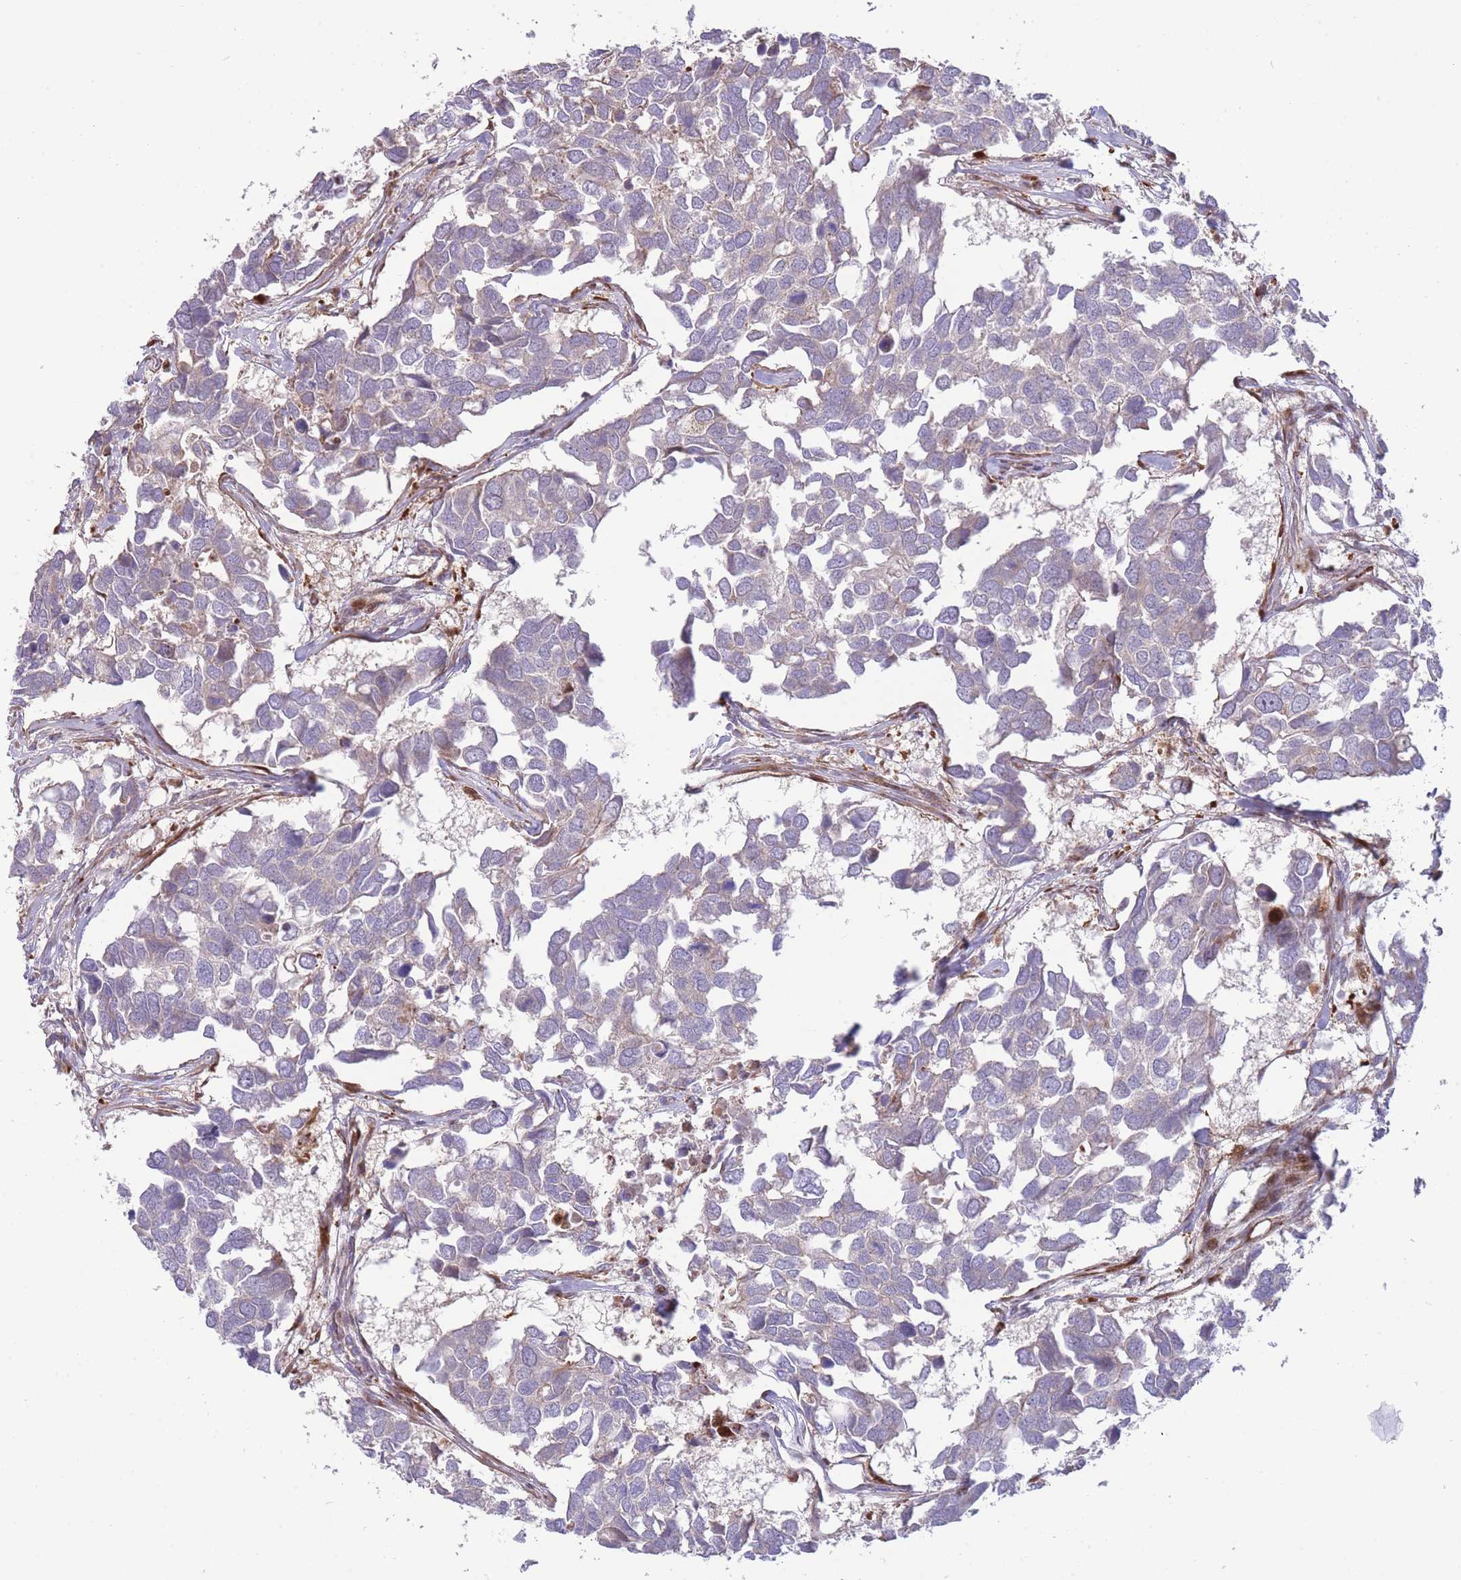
{"staining": {"intensity": "negative", "quantity": "none", "location": "none"}, "tissue": "breast cancer", "cell_type": "Tumor cells", "image_type": "cancer", "snomed": [{"axis": "morphology", "description": "Duct carcinoma"}, {"axis": "topography", "description": "Breast"}], "caption": "DAB immunohistochemical staining of invasive ductal carcinoma (breast) reveals no significant positivity in tumor cells.", "gene": "ATP5MC2", "patient": {"sex": "female", "age": 83}}